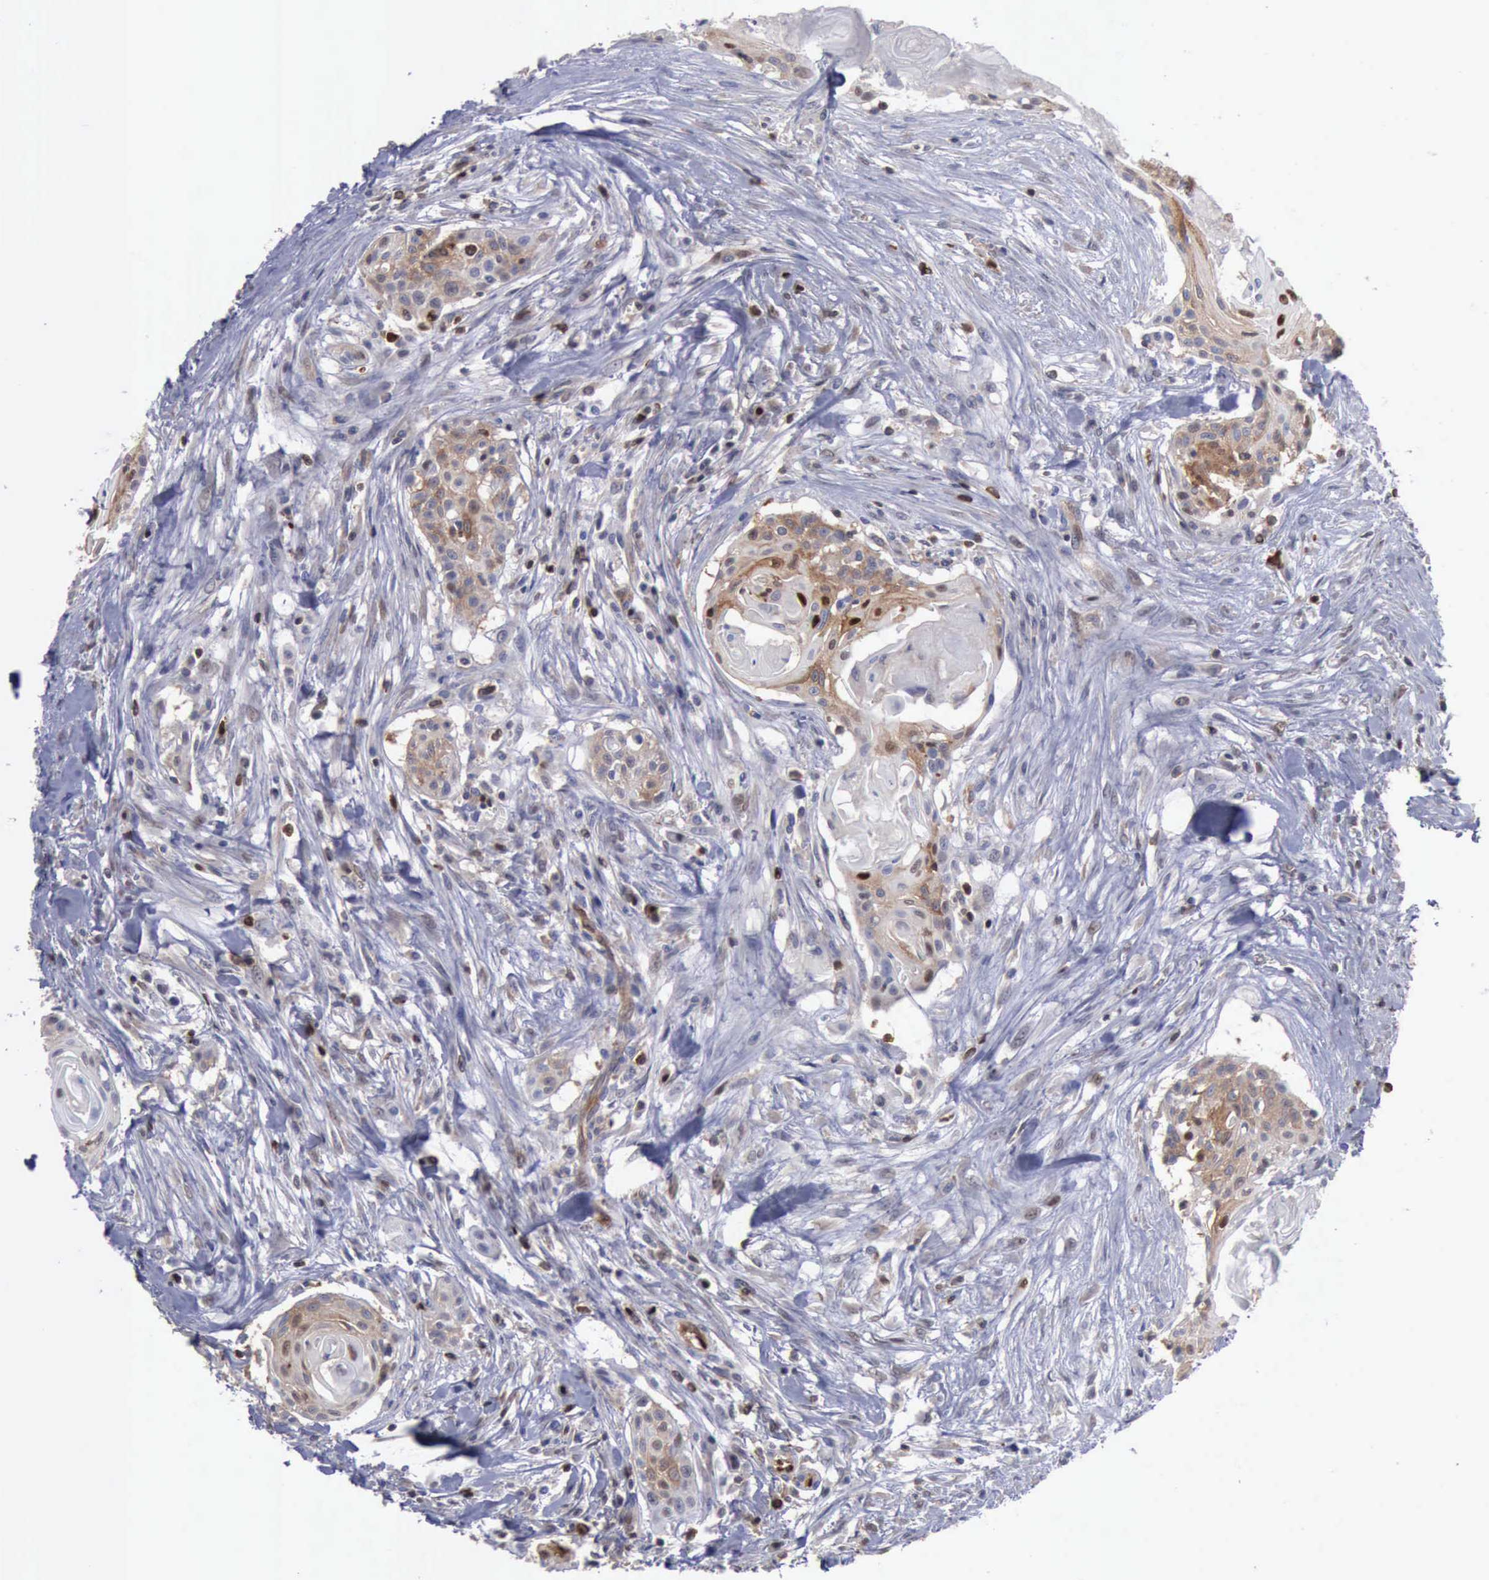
{"staining": {"intensity": "moderate", "quantity": ">75%", "location": "cytoplasmic/membranous"}, "tissue": "head and neck cancer", "cell_type": "Tumor cells", "image_type": "cancer", "snomed": [{"axis": "morphology", "description": "Squamous cell carcinoma, NOS"}, {"axis": "morphology", "description": "Squamous cell carcinoma, metastatic, NOS"}, {"axis": "topography", "description": "Lymph node"}, {"axis": "topography", "description": "Salivary gland"}, {"axis": "topography", "description": "Head-Neck"}], "caption": "Human head and neck squamous cell carcinoma stained for a protein (brown) displays moderate cytoplasmic/membranous positive positivity in approximately >75% of tumor cells.", "gene": "PDCD4", "patient": {"sex": "female", "age": 74}}